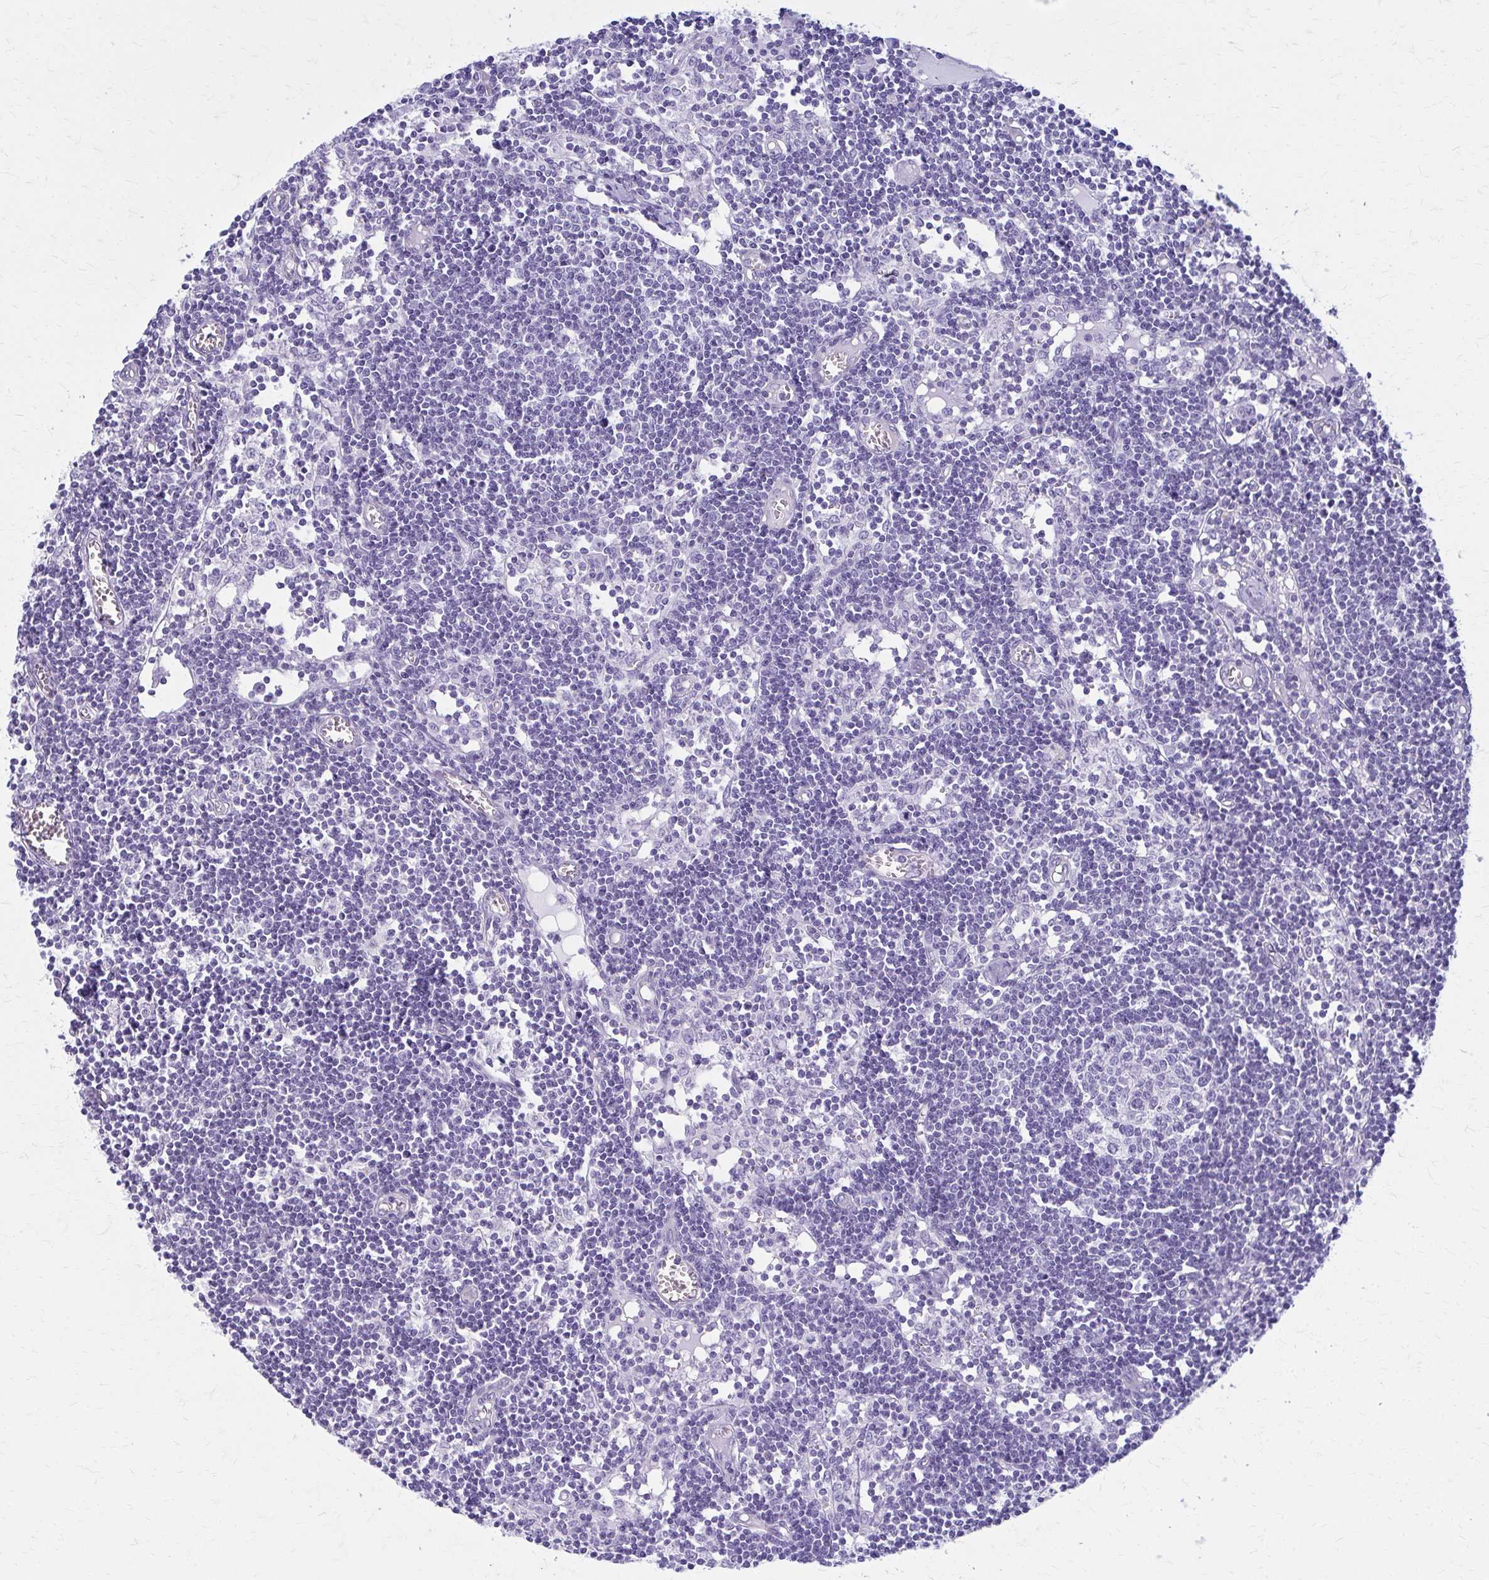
{"staining": {"intensity": "negative", "quantity": "none", "location": "none"}, "tissue": "lymph node", "cell_type": "Germinal center cells", "image_type": "normal", "snomed": [{"axis": "morphology", "description": "Normal tissue, NOS"}, {"axis": "topography", "description": "Lymph node"}], "caption": "The immunohistochemistry micrograph has no significant staining in germinal center cells of lymph node.", "gene": "GFAP", "patient": {"sex": "female", "age": 11}}